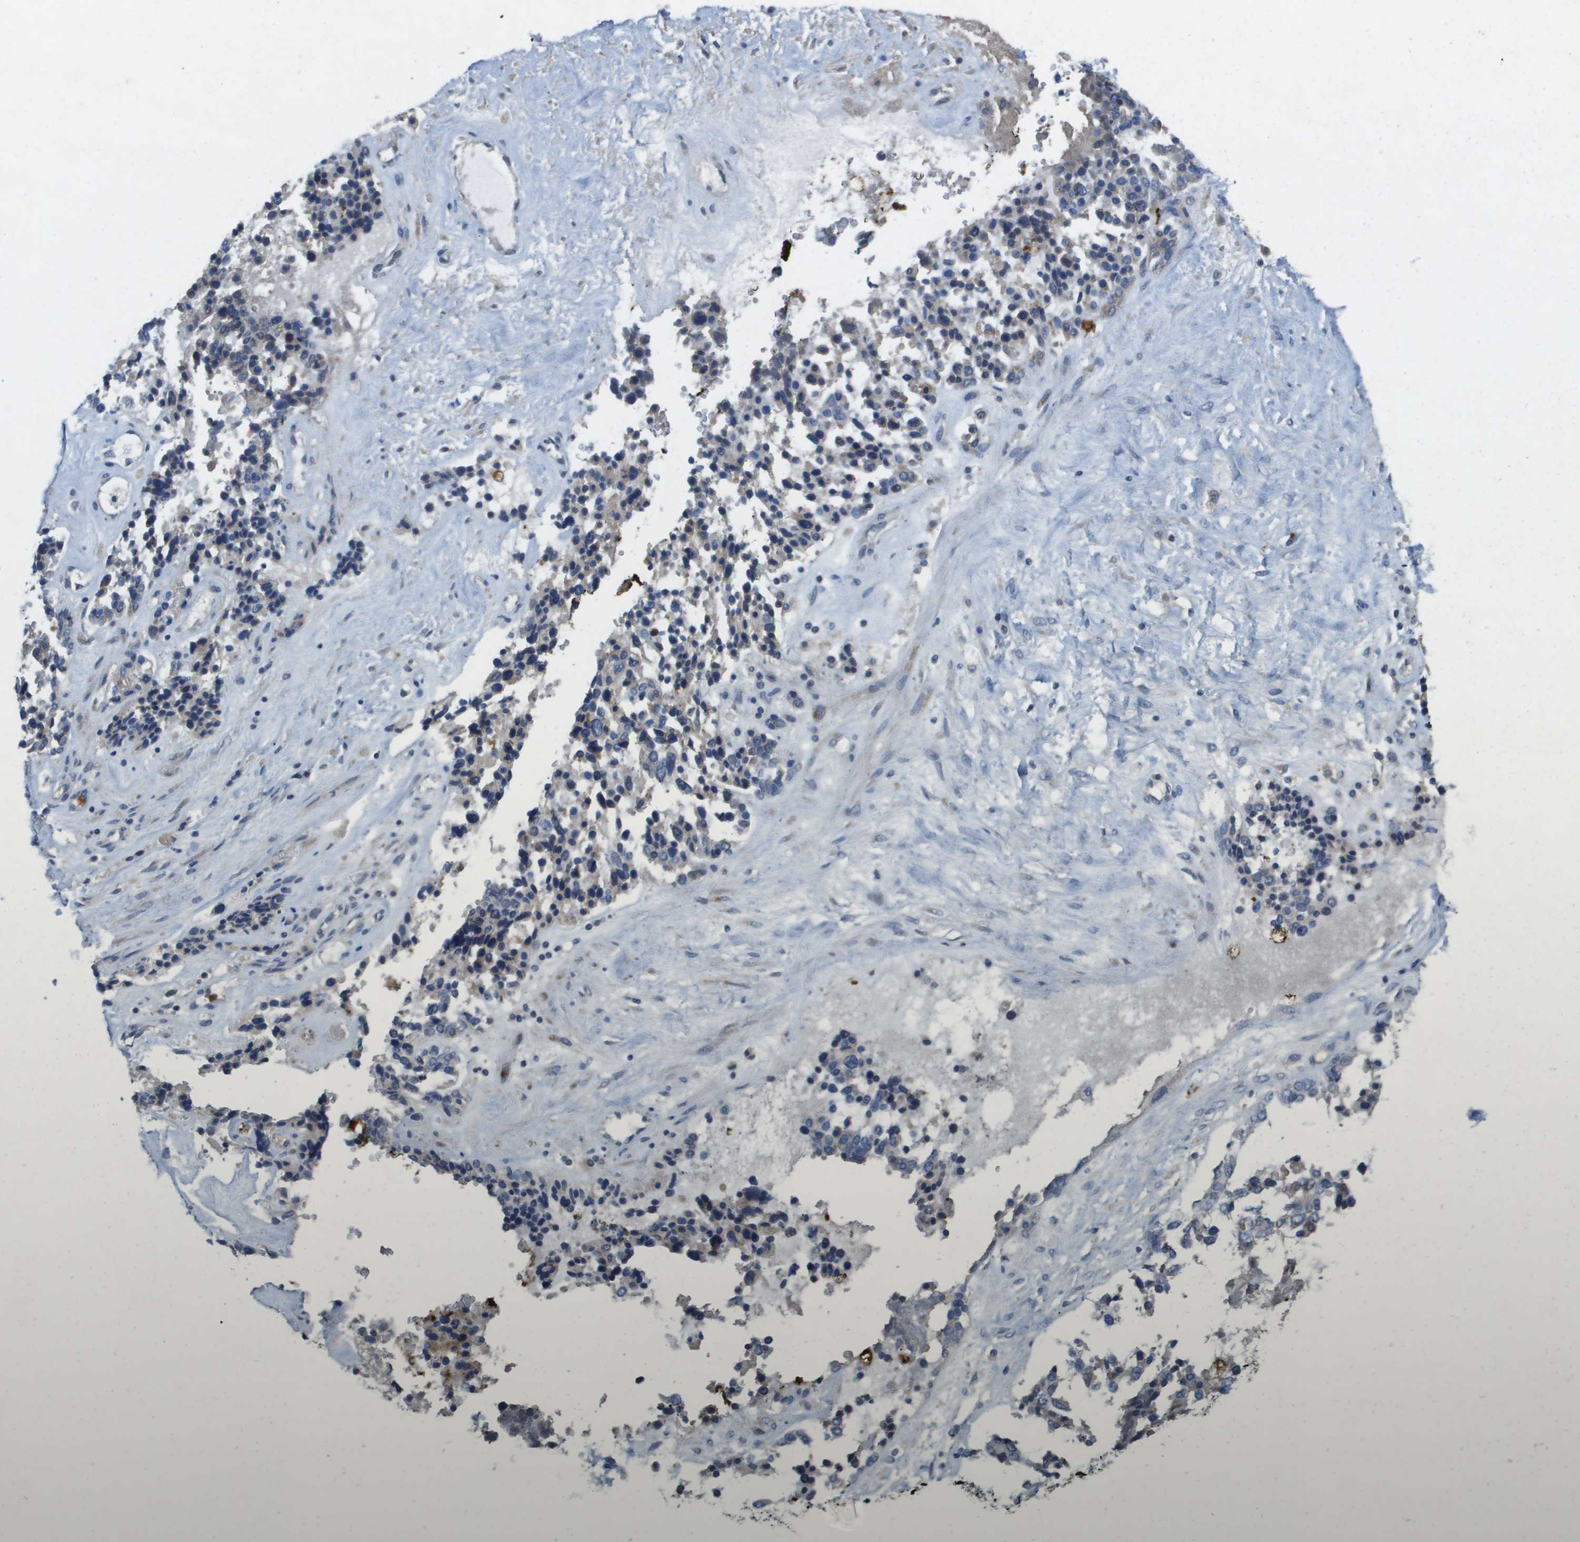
{"staining": {"intensity": "negative", "quantity": "none", "location": "none"}, "tissue": "ovarian cancer", "cell_type": "Tumor cells", "image_type": "cancer", "snomed": [{"axis": "morphology", "description": "Cystadenocarcinoma, serous, NOS"}, {"axis": "topography", "description": "Ovary"}], "caption": "Immunohistochemical staining of human ovarian cancer (serous cystadenocarcinoma) displays no significant positivity in tumor cells.", "gene": "CLCA4", "patient": {"sex": "female", "age": 44}}